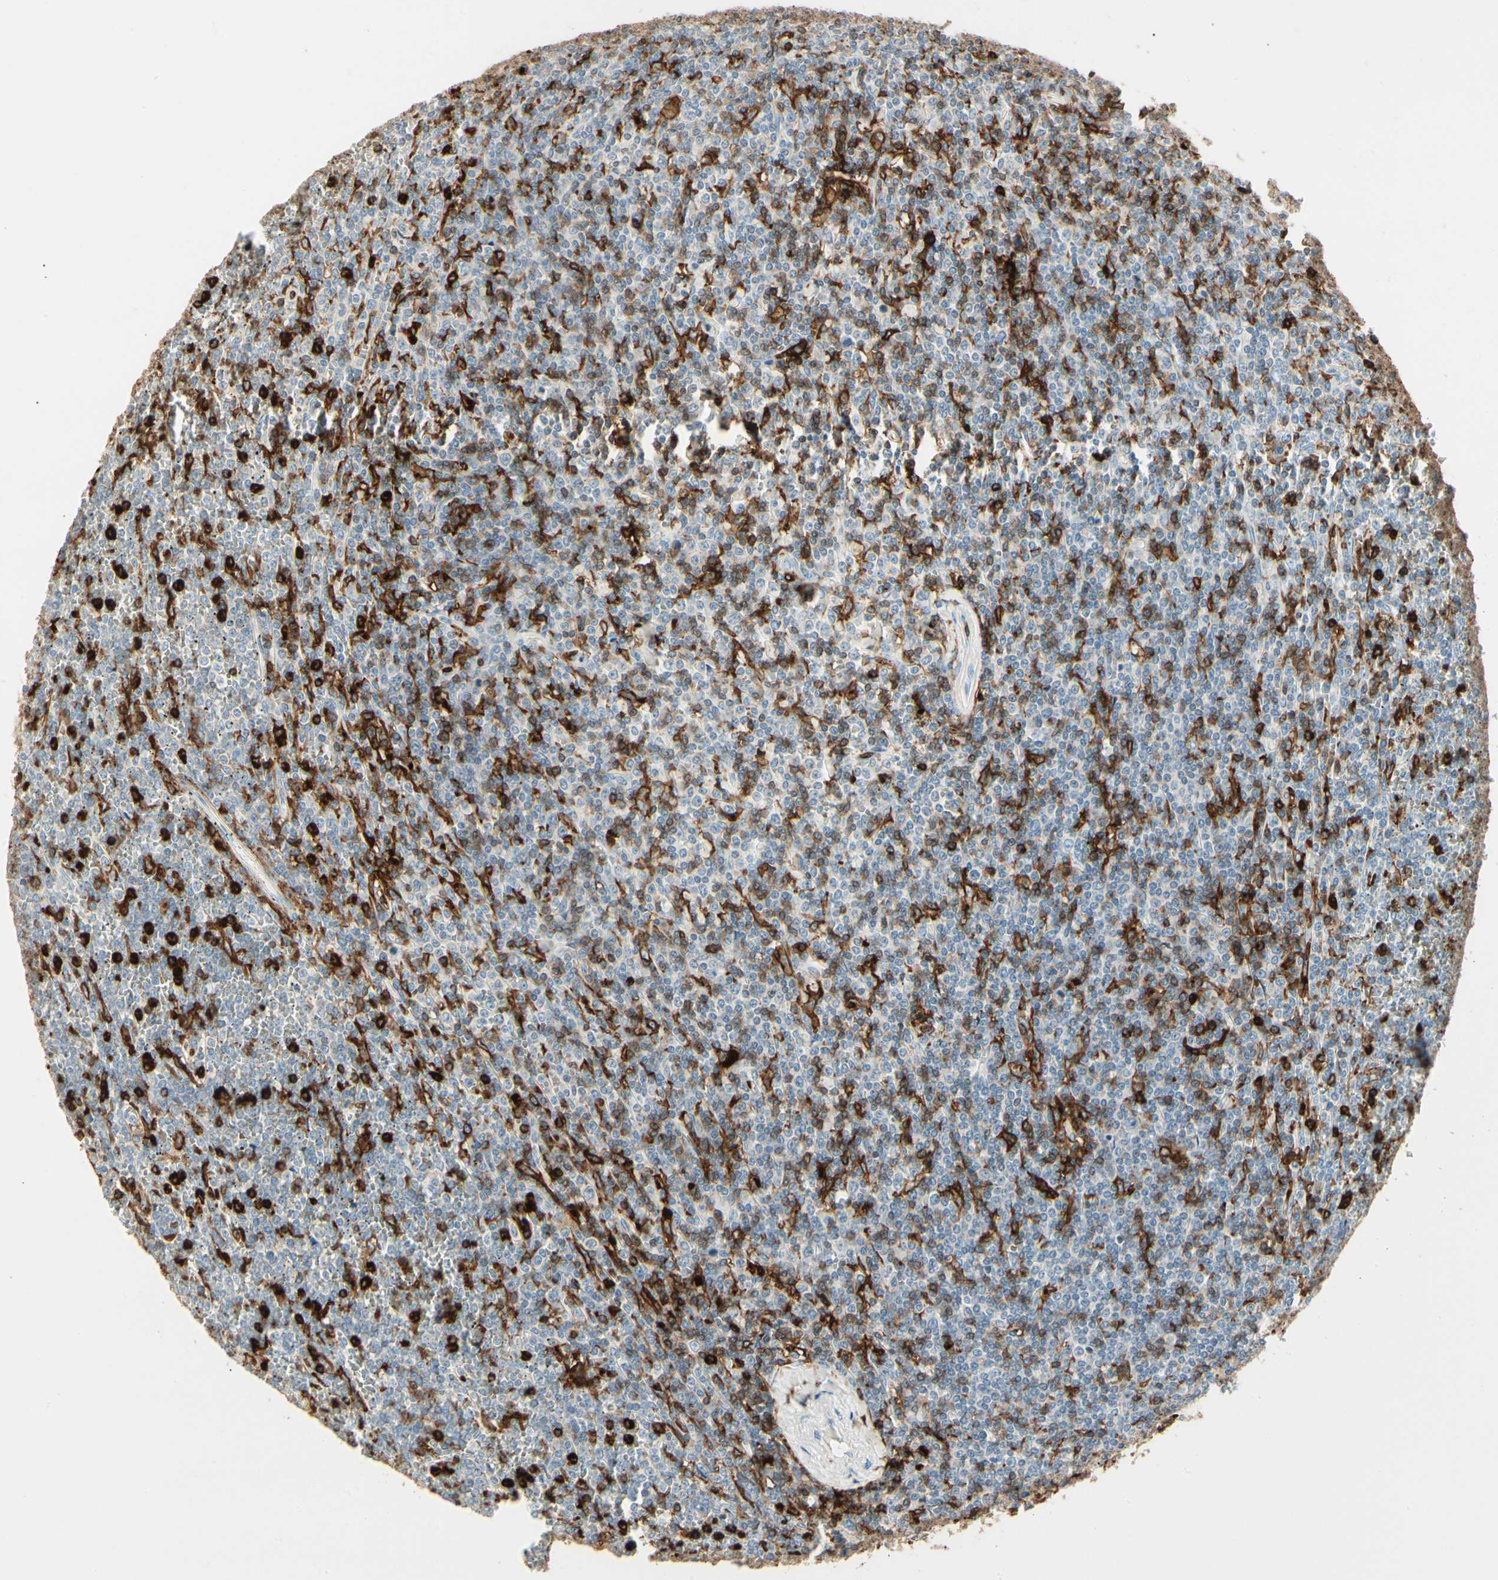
{"staining": {"intensity": "negative", "quantity": "none", "location": "none"}, "tissue": "lymphoma", "cell_type": "Tumor cells", "image_type": "cancer", "snomed": [{"axis": "morphology", "description": "Malignant lymphoma, non-Hodgkin's type, Low grade"}, {"axis": "topography", "description": "Spleen"}], "caption": "Human lymphoma stained for a protein using IHC exhibits no expression in tumor cells.", "gene": "ITGB2", "patient": {"sex": "female", "age": 19}}